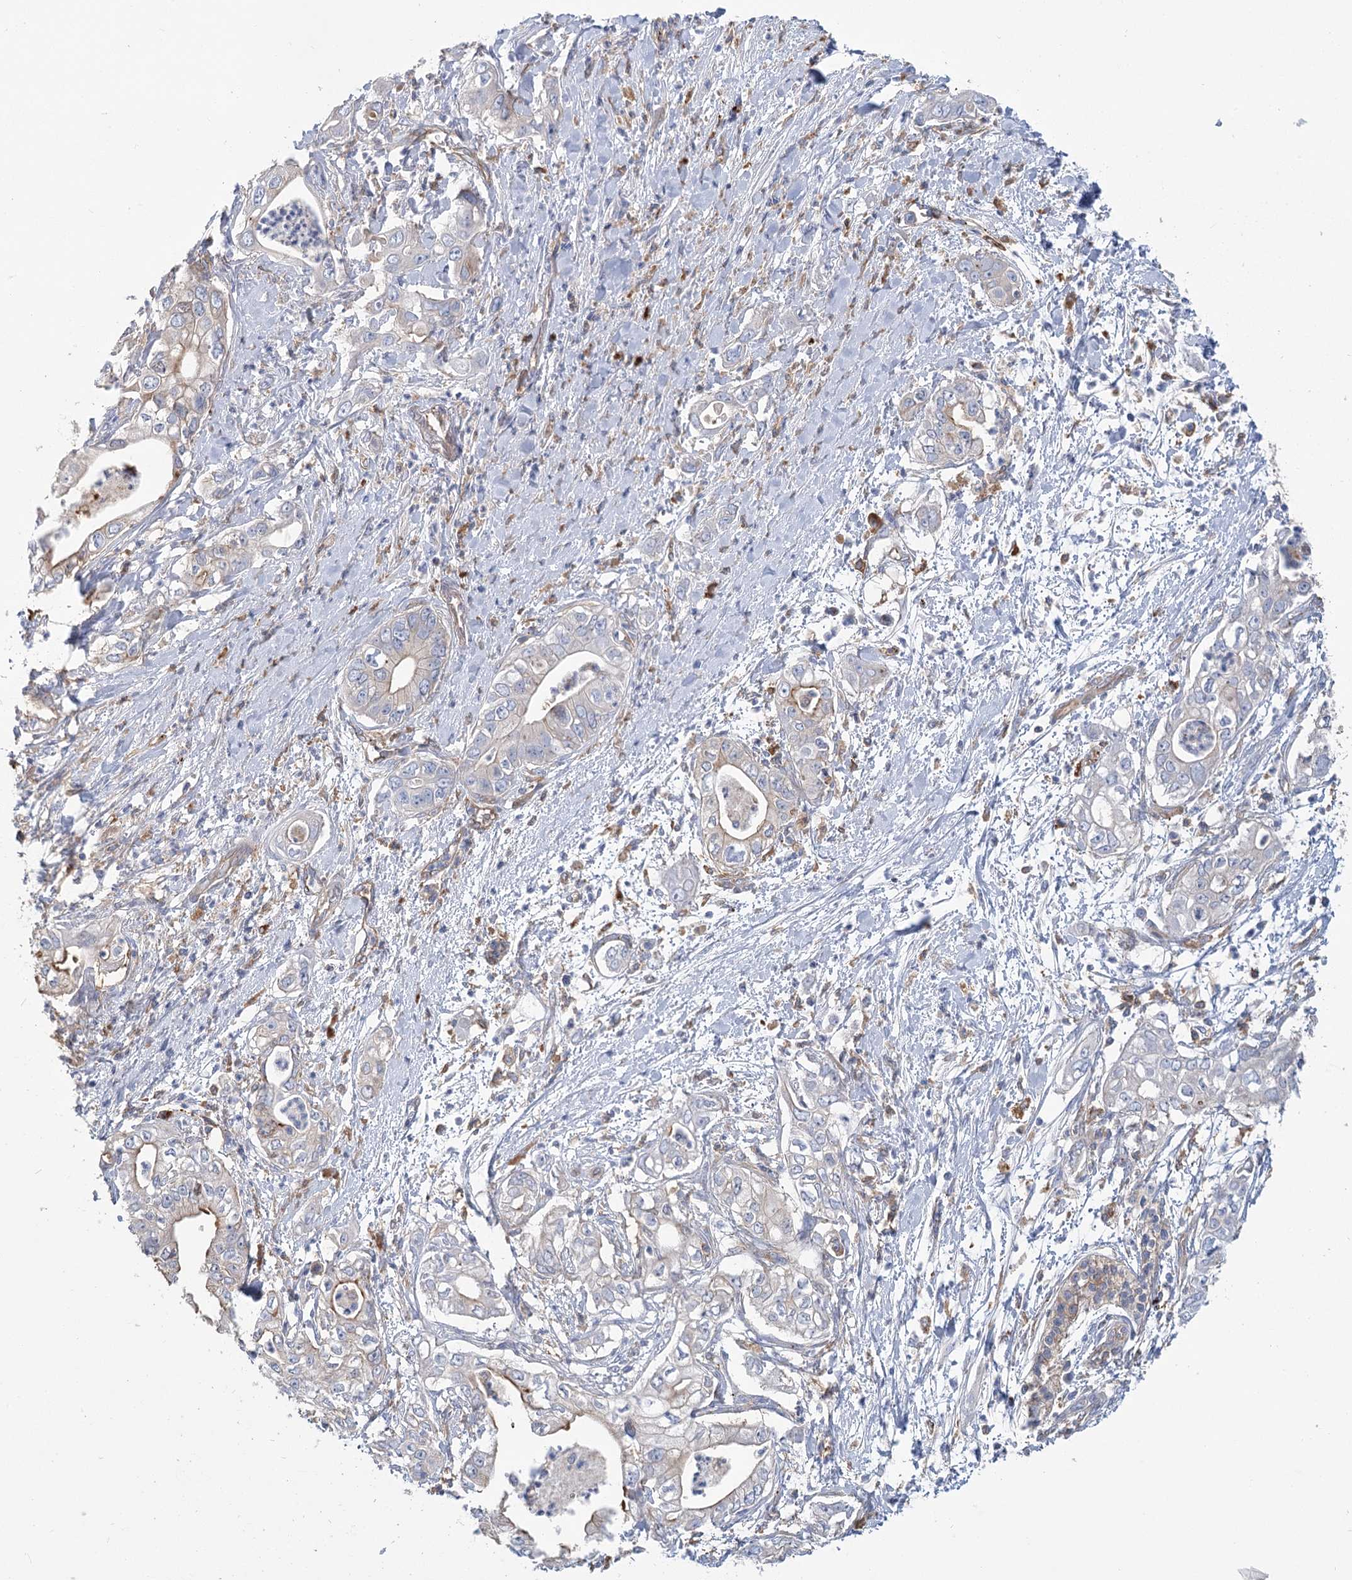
{"staining": {"intensity": "weak", "quantity": "<25%", "location": "cytoplasmic/membranous"}, "tissue": "pancreatic cancer", "cell_type": "Tumor cells", "image_type": "cancer", "snomed": [{"axis": "morphology", "description": "Adenocarcinoma, NOS"}, {"axis": "topography", "description": "Pancreas"}], "caption": "DAB (3,3'-diaminobenzidine) immunohistochemical staining of pancreatic adenocarcinoma demonstrates no significant expression in tumor cells.", "gene": "GUSB", "patient": {"sex": "female", "age": 78}}